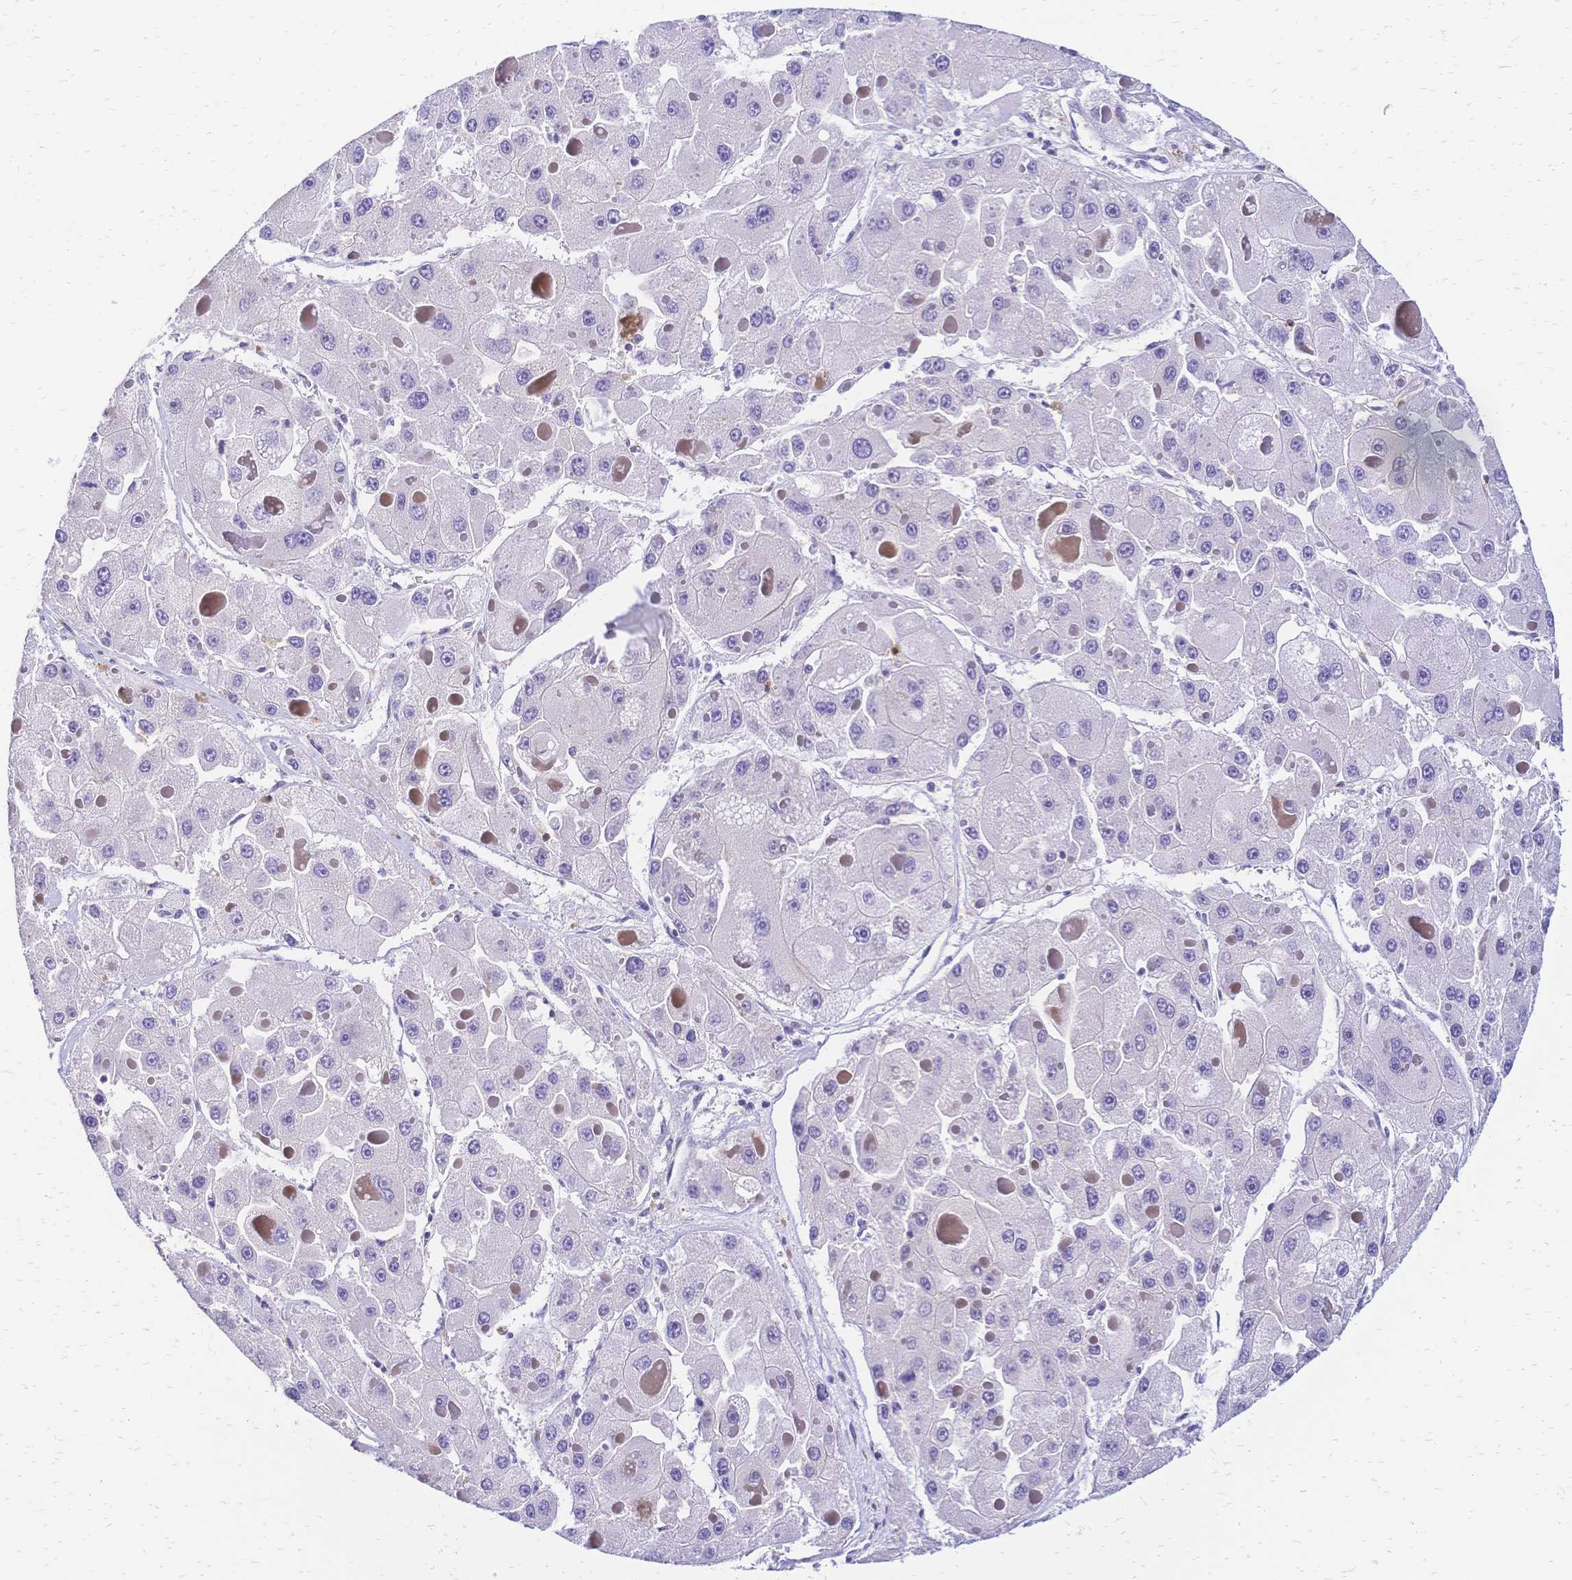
{"staining": {"intensity": "negative", "quantity": "none", "location": "none"}, "tissue": "liver cancer", "cell_type": "Tumor cells", "image_type": "cancer", "snomed": [{"axis": "morphology", "description": "Carcinoma, Hepatocellular, NOS"}, {"axis": "topography", "description": "Liver"}], "caption": "Immunohistochemical staining of human liver cancer displays no significant staining in tumor cells.", "gene": "IL2RA", "patient": {"sex": "female", "age": 73}}